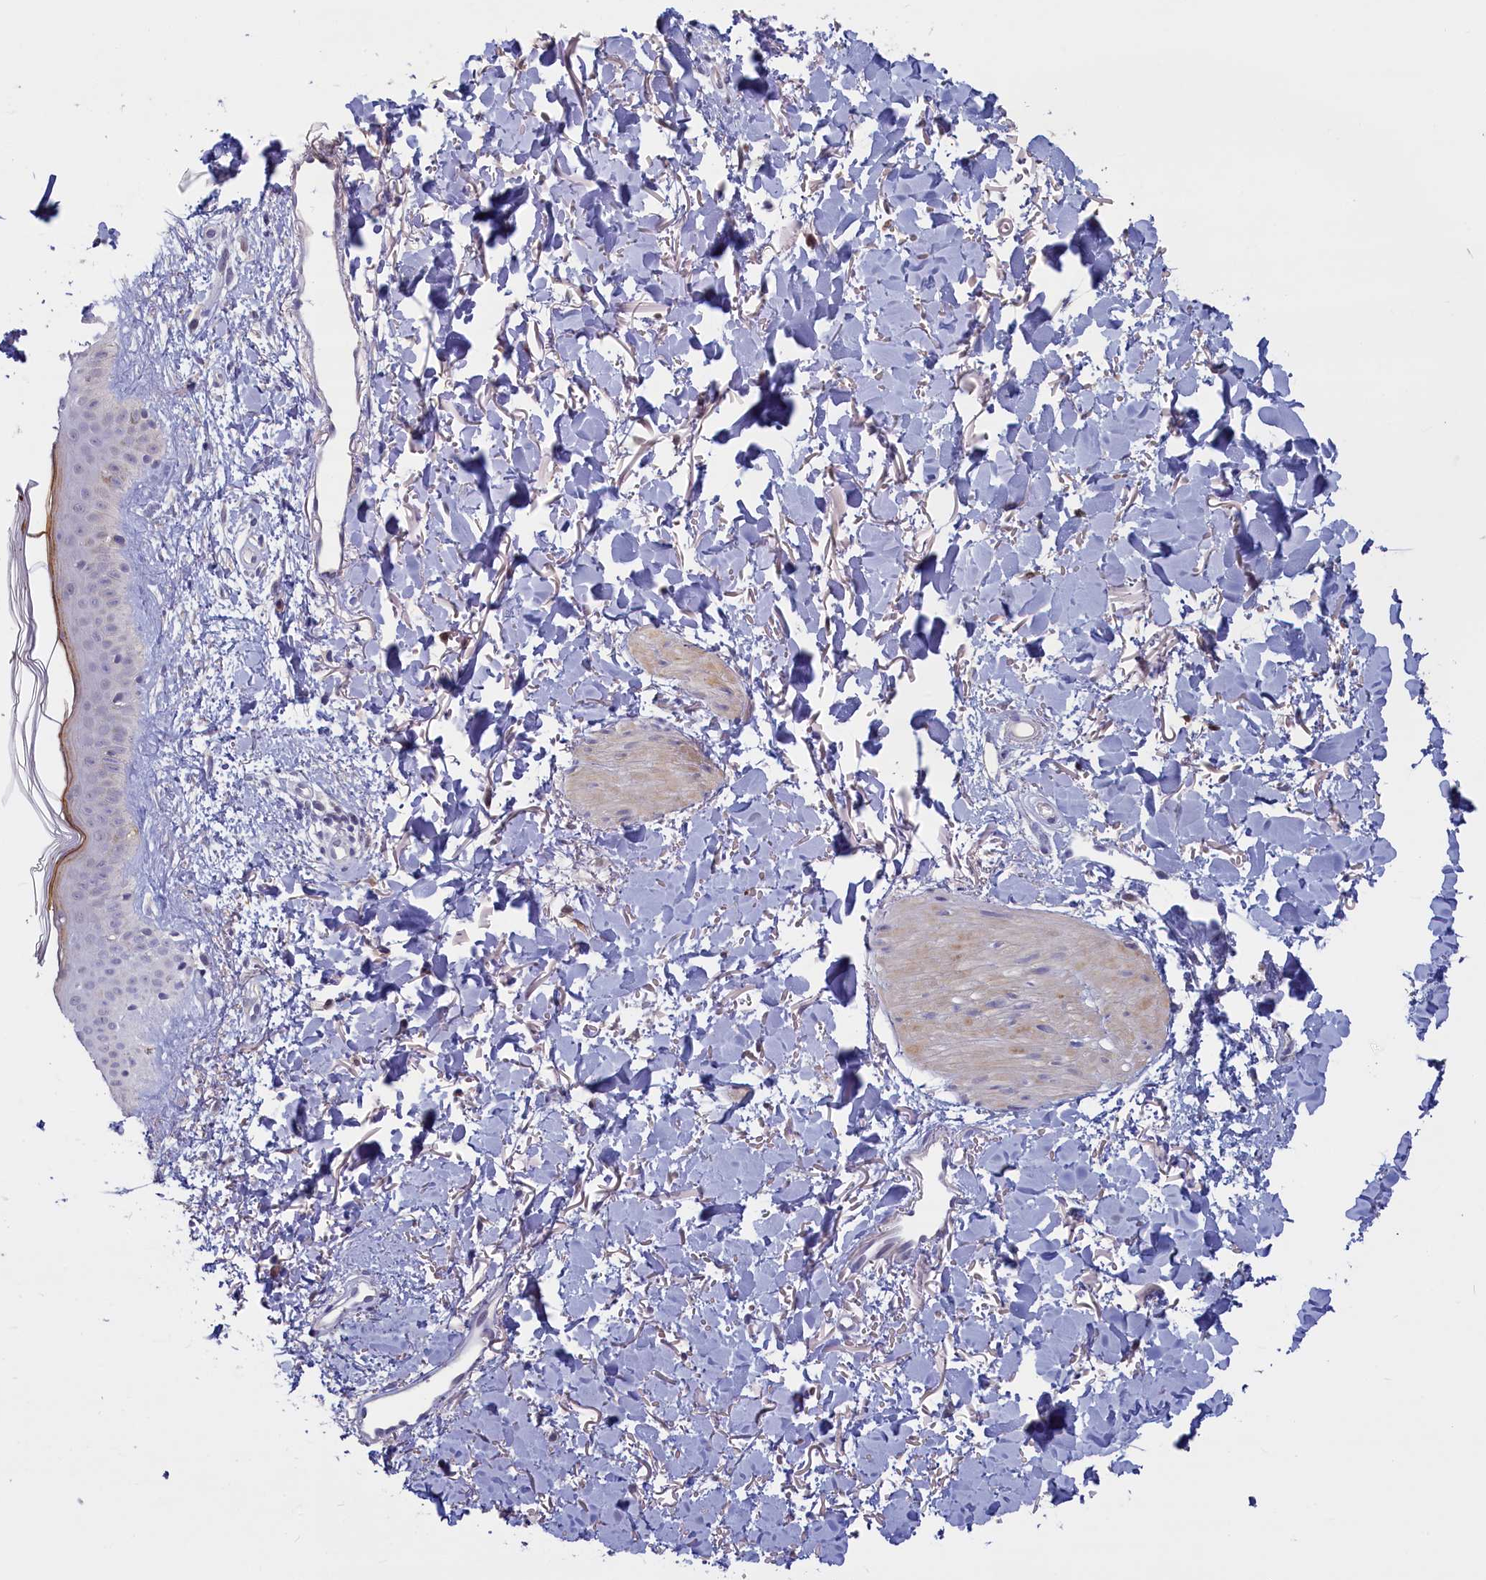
{"staining": {"intensity": "moderate", "quantity": "25%-75%", "location": "cytoplasmic/membranous,nuclear"}, "tissue": "skin", "cell_type": "Fibroblasts", "image_type": "normal", "snomed": [{"axis": "morphology", "description": "Normal tissue, NOS"}, {"axis": "topography", "description": "Skin"}], "caption": "About 25%-75% of fibroblasts in unremarkable skin exhibit moderate cytoplasmic/membranous,nuclear protein expression as visualized by brown immunohistochemical staining.", "gene": "UCHL3", "patient": {"sex": "female", "age": 58}}